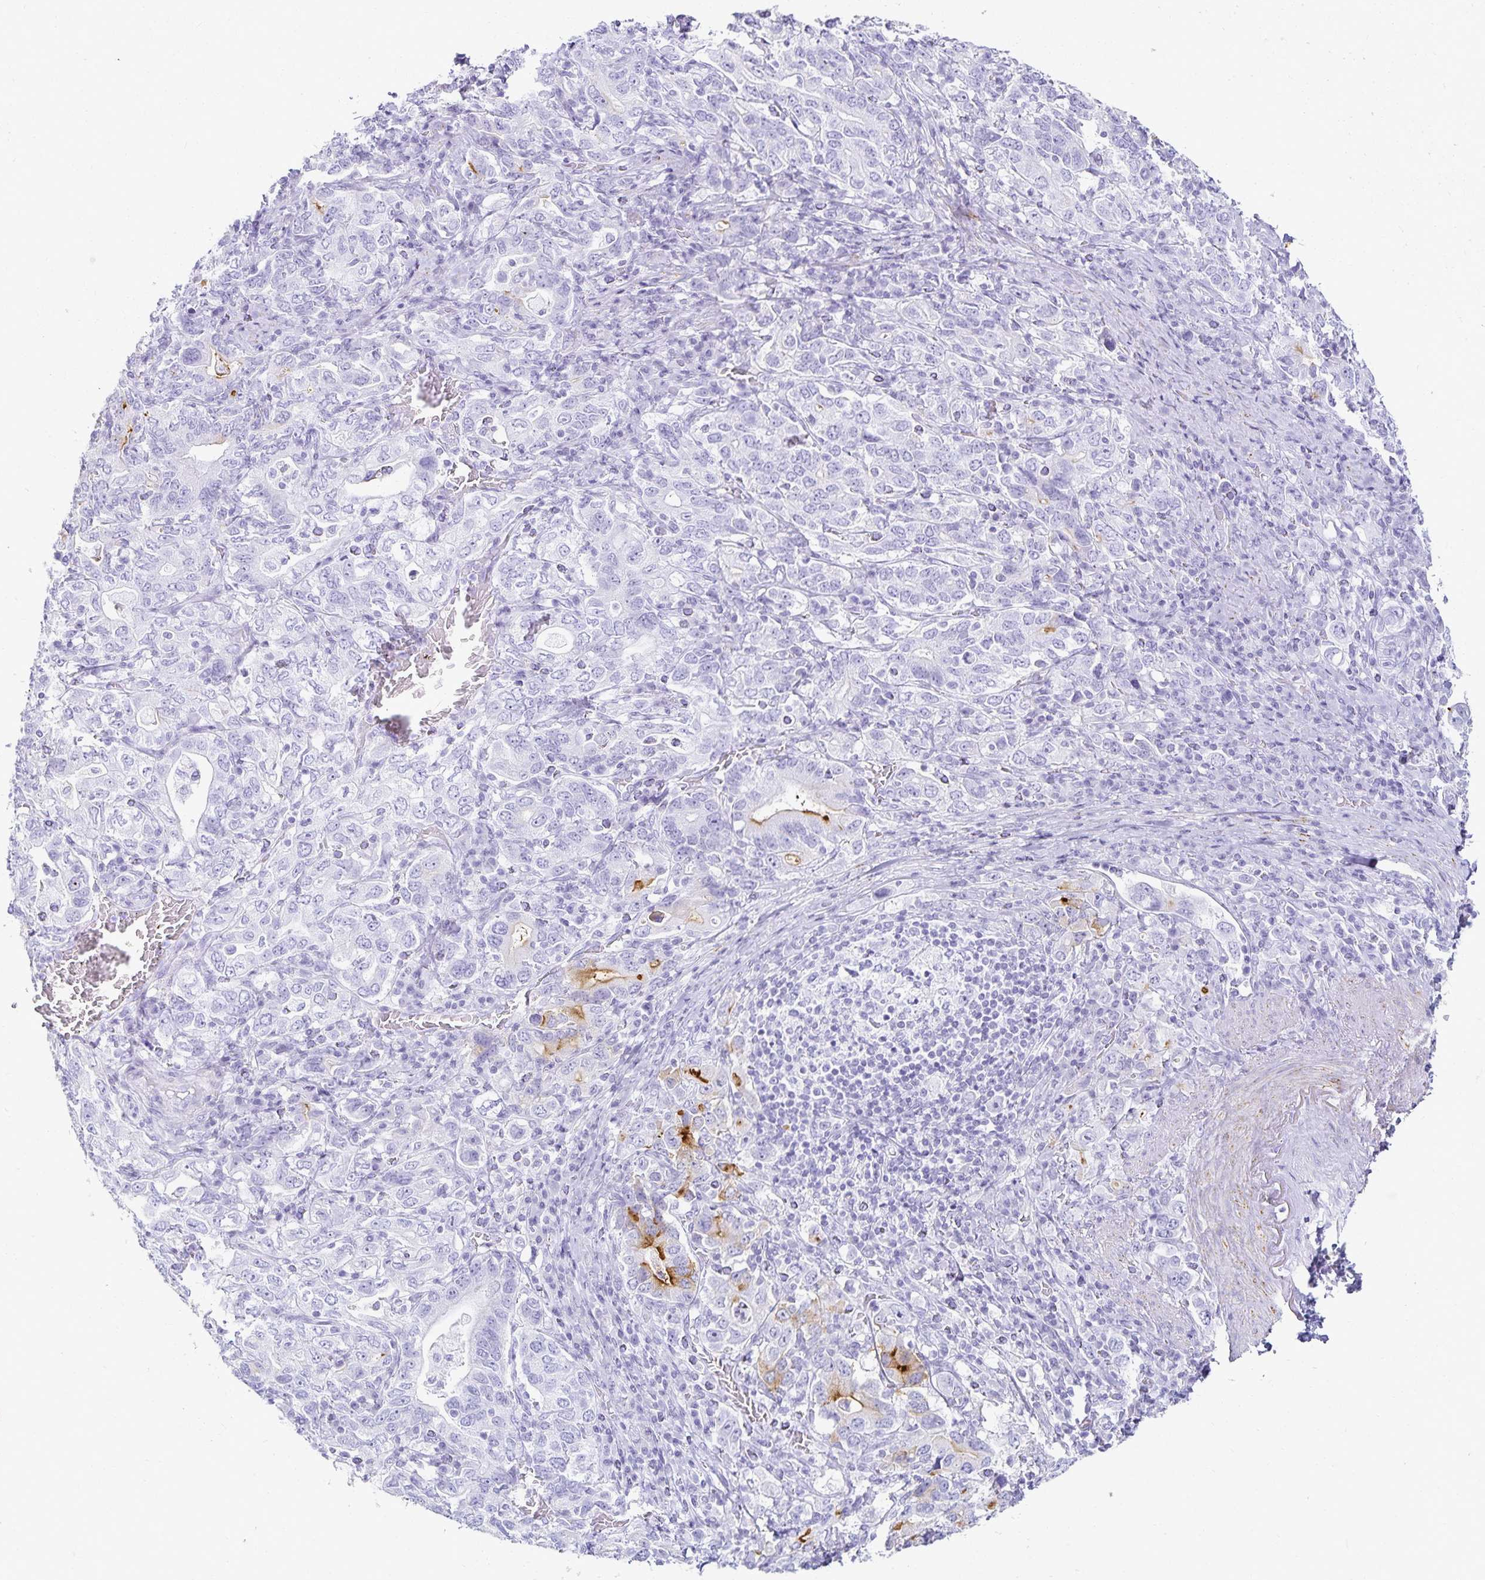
{"staining": {"intensity": "strong", "quantity": "<25%", "location": "cytoplasmic/membranous"}, "tissue": "stomach cancer", "cell_type": "Tumor cells", "image_type": "cancer", "snomed": [{"axis": "morphology", "description": "Adenocarcinoma, NOS"}, {"axis": "topography", "description": "Stomach, upper"}, {"axis": "topography", "description": "Stomach"}], "caption": "Tumor cells reveal medium levels of strong cytoplasmic/membranous staining in approximately <25% of cells in stomach adenocarcinoma.", "gene": "GP2", "patient": {"sex": "male", "age": 62}}